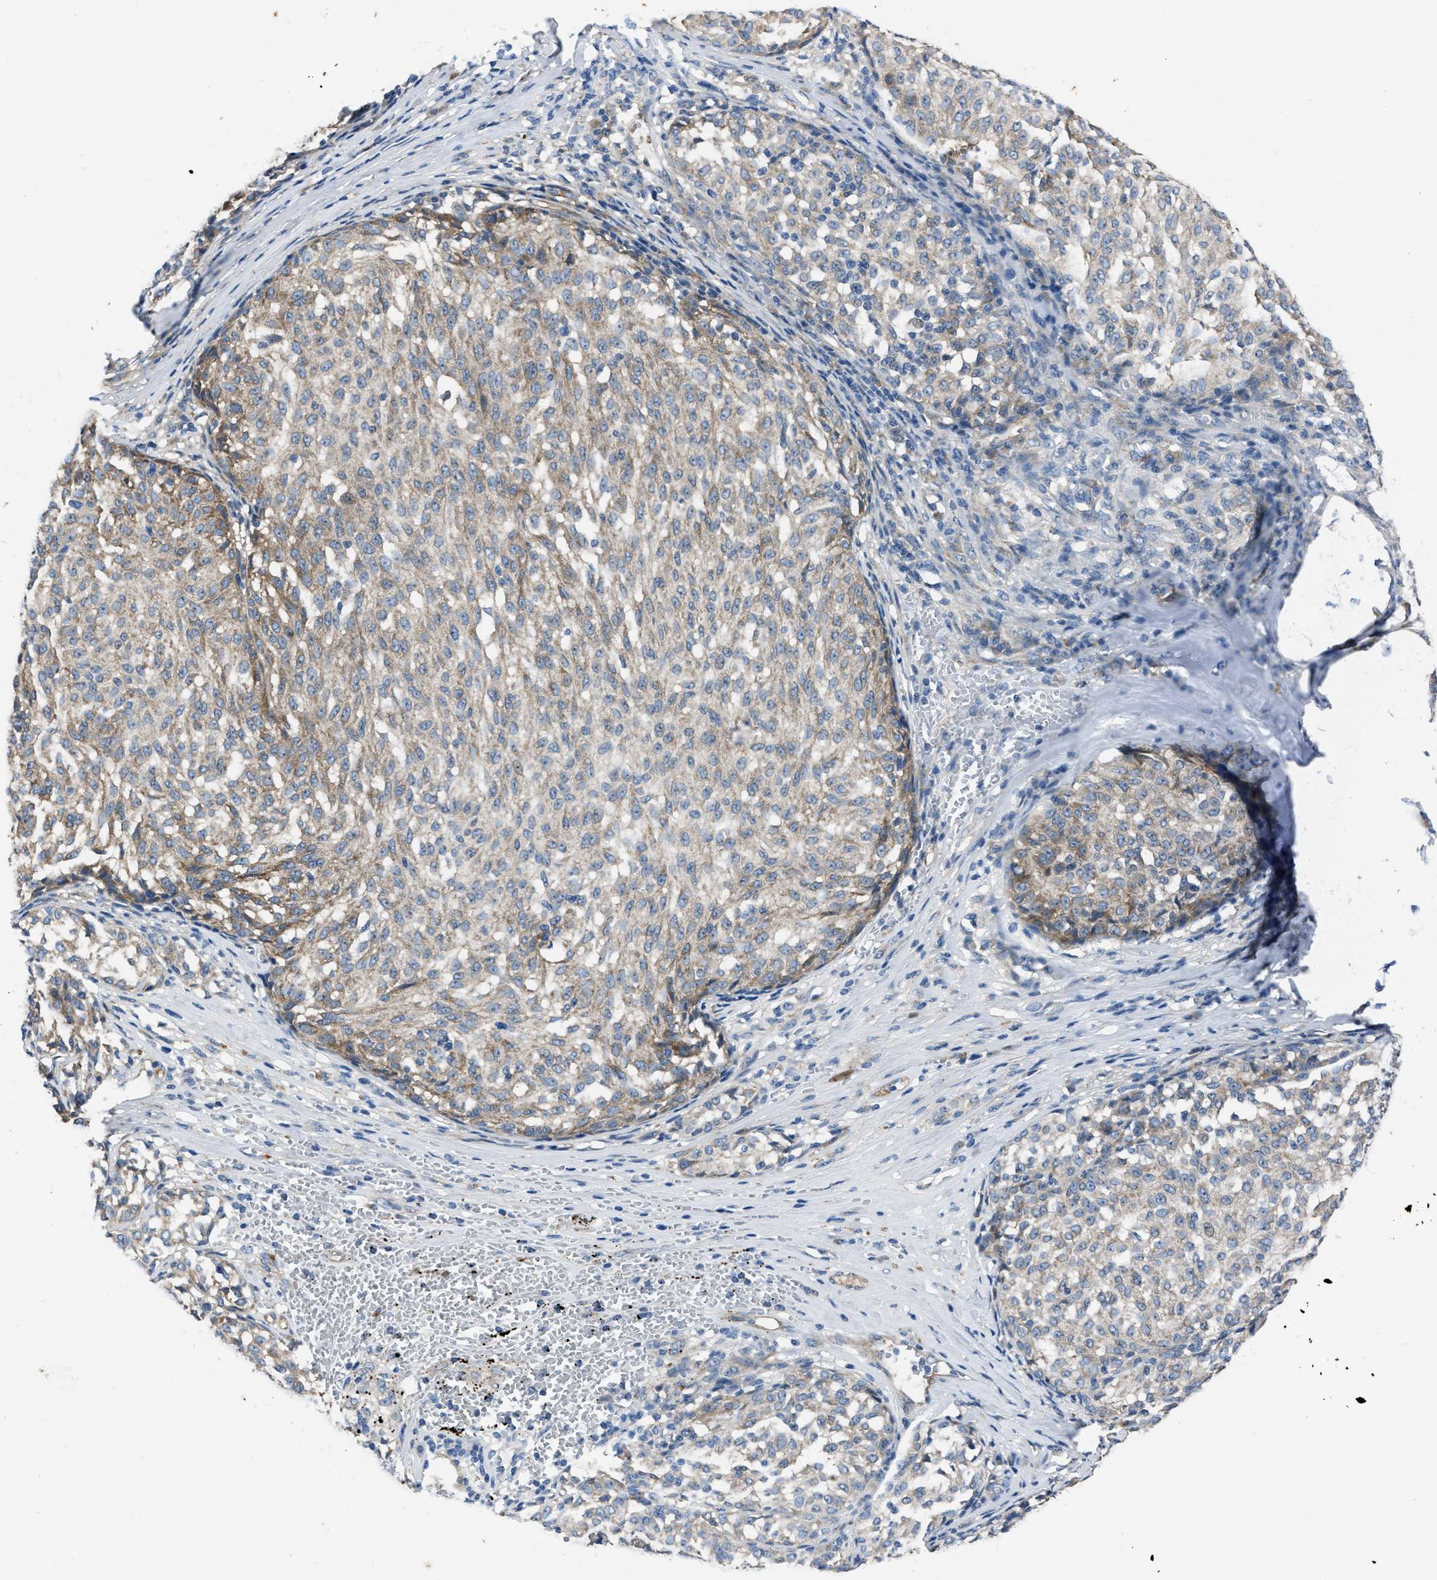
{"staining": {"intensity": "weak", "quantity": "<25%", "location": "cytoplasmic/membranous"}, "tissue": "melanoma", "cell_type": "Tumor cells", "image_type": "cancer", "snomed": [{"axis": "morphology", "description": "Malignant melanoma, NOS"}, {"axis": "topography", "description": "Skin"}], "caption": "Immunohistochemistry (IHC) of human malignant melanoma exhibits no staining in tumor cells.", "gene": "ERC1", "patient": {"sex": "female", "age": 72}}